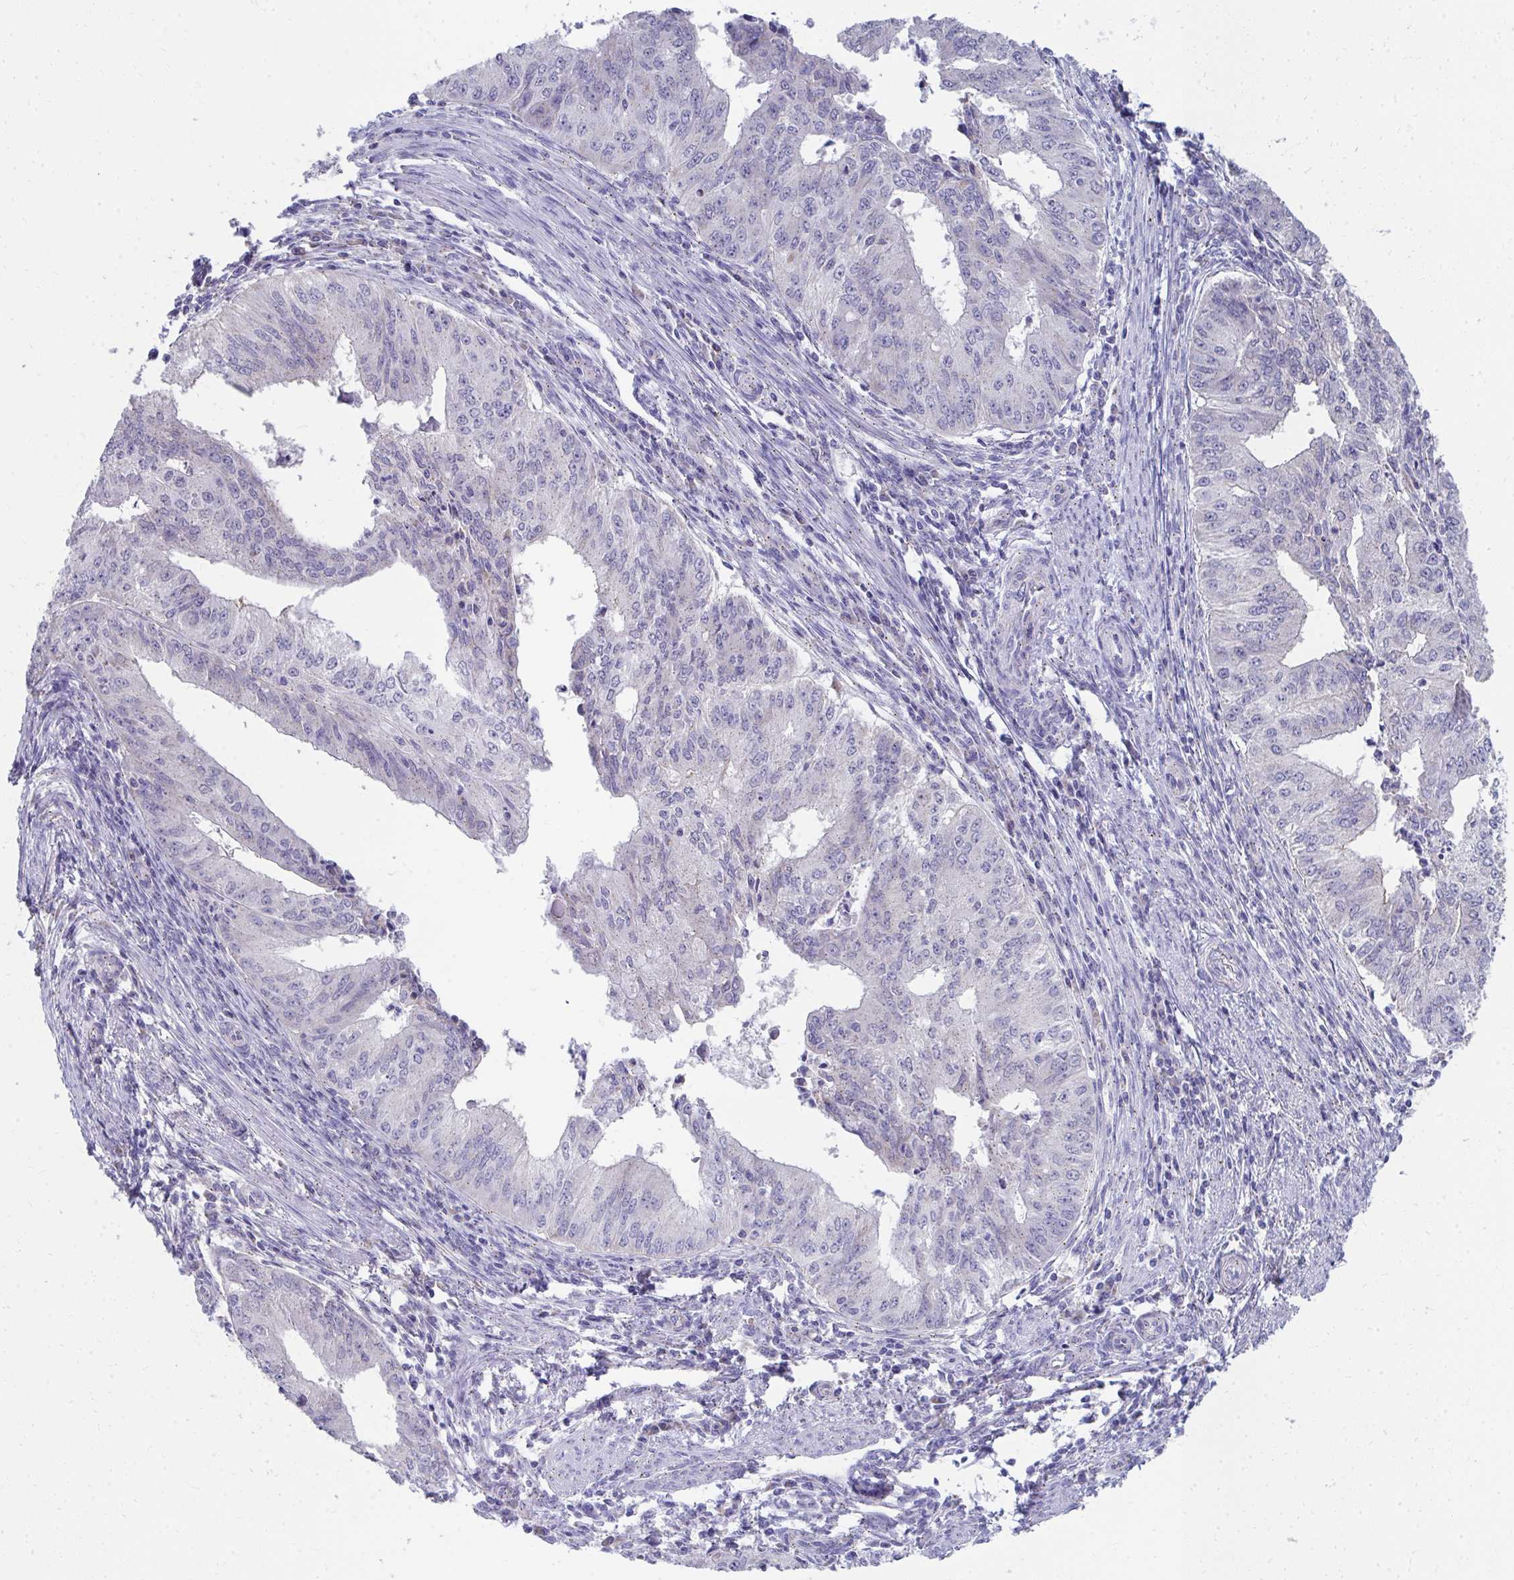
{"staining": {"intensity": "negative", "quantity": "none", "location": "none"}, "tissue": "endometrial cancer", "cell_type": "Tumor cells", "image_type": "cancer", "snomed": [{"axis": "morphology", "description": "Adenocarcinoma, NOS"}, {"axis": "topography", "description": "Endometrium"}], "caption": "IHC histopathology image of neoplastic tissue: endometrial cancer stained with DAB displays no significant protein positivity in tumor cells.", "gene": "TMPRSS2", "patient": {"sex": "female", "age": 50}}